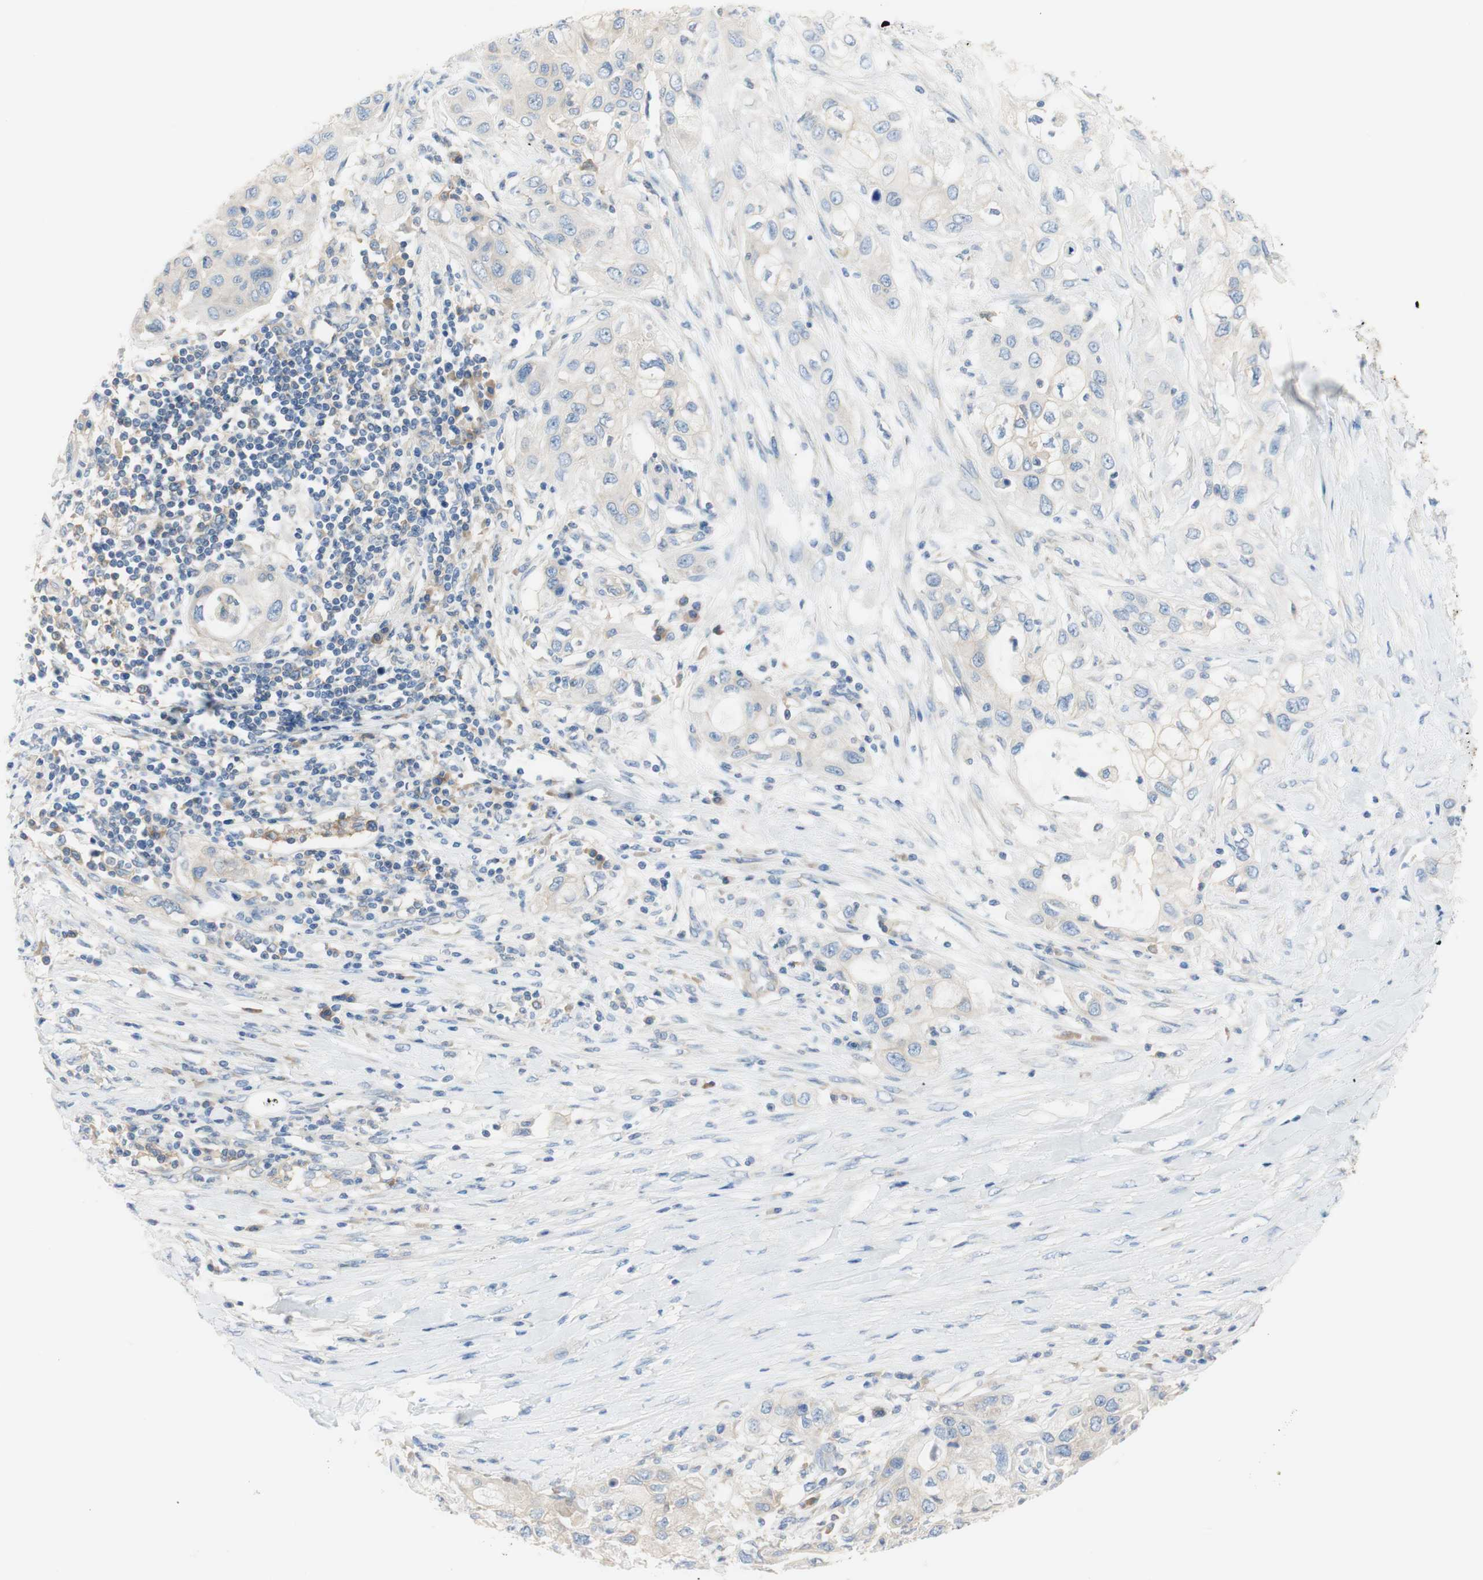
{"staining": {"intensity": "weak", "quantity": "<25%", "location": "cytoplasmic/membranous"}, "tissue": "pancreatic cancer", "cell_type": "Tumor cells", "image_type": "cancer", "snomed": [{"axis": "morphology", "description": "Adenocarcinoma, NOS"}, {"axis": "topography", "description": "Pancreas"}], "caption": "This is a image of IHC staining of pancreatic adenocarcinoma, which shows no positivity in tumor cells.", "gene": "ATP2B1", "patient": {"sex": "female", "age": 70}}